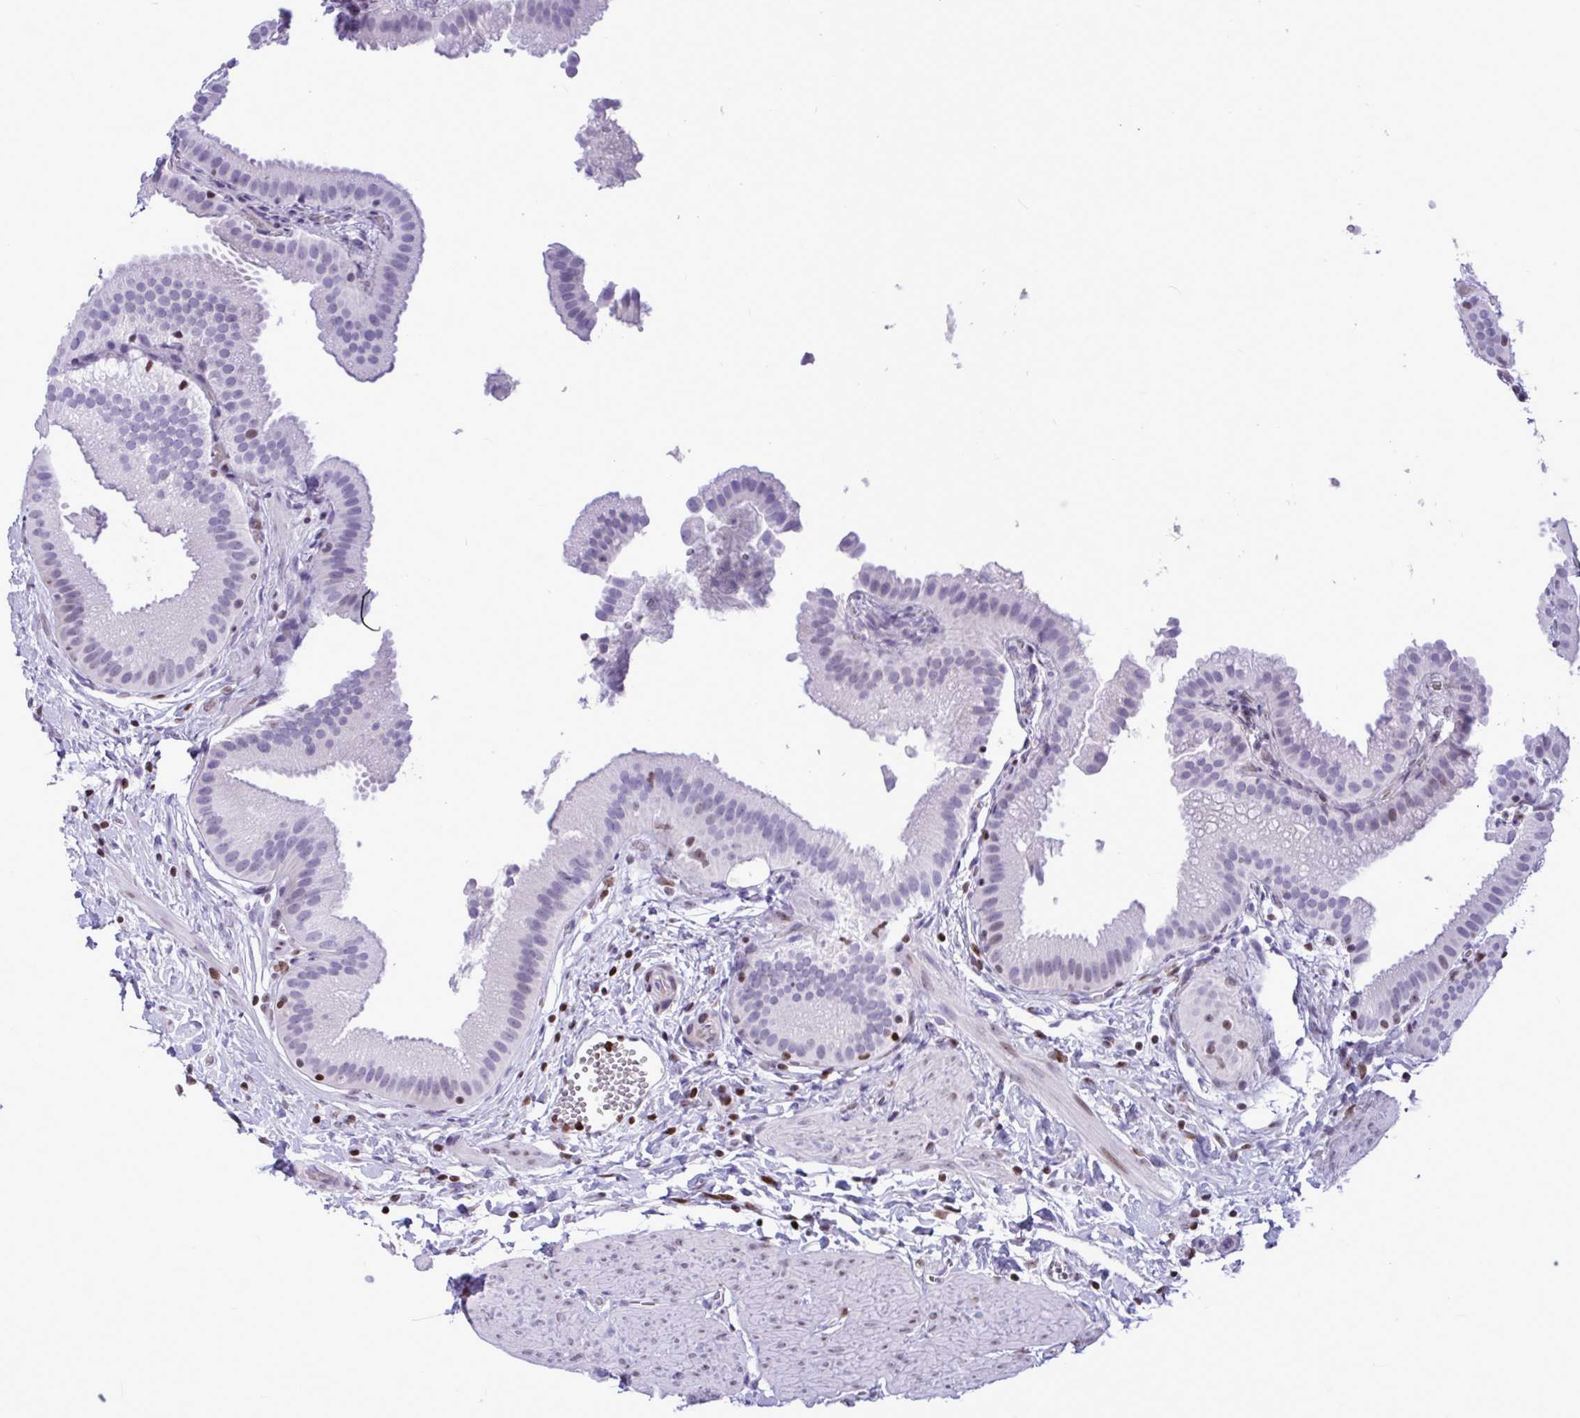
{"staining": {"intensity": "negative", "quantity": "none", "location": "none"}, "tissue": "gallbladder", "cell_type": "Glandular cells", "image_type": "normal", "snomed": [{"axis": "morphology", "description": "Normal tissue, NOS"}, {"axis": "topography", "description": "Gallbladder"}], "caption": "Immunohistochemical staining of unremarkable human gallbladder shows no significant staining in glandular cells. The staining is performed using DAB (3,3'-diaminobenzidine) brown chromogen with nuclei counter-stained in using hematoxylin.", "gene": "HMGB2", "patient": {"sex": "female", "age": 63}}